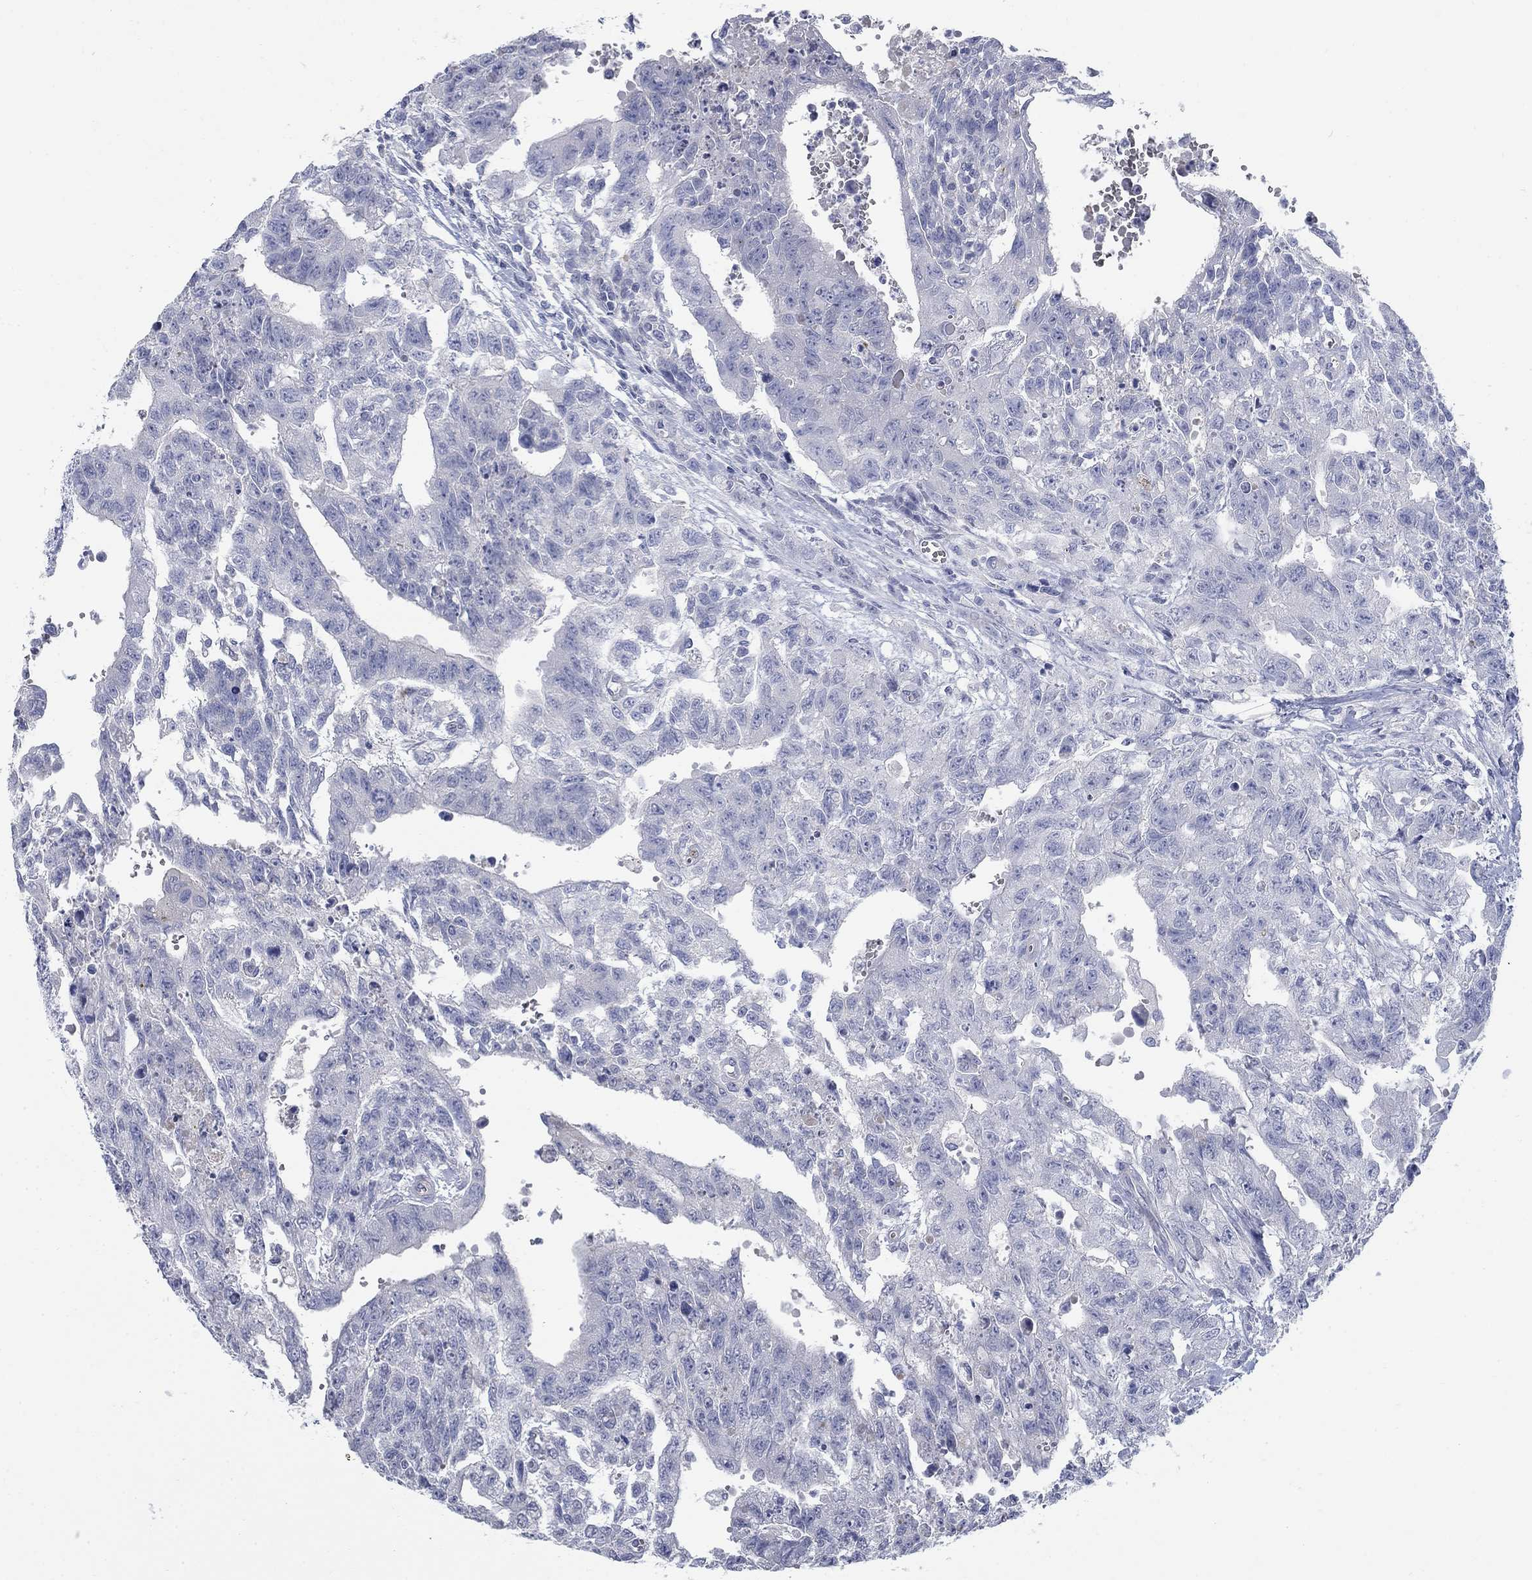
{"staining": {"intensity": "negative", "quantity": "none", "location": "none"}, "tissue": "testis cancer", "cell_type": "Tumor cells", "image_type": "cancer", "snomed": [{"axis": "morphology", "description": "Carcinoma, Embryonal, NOS"}, {"axis": "topography", "description": "Testis"}], "caption": "DAB (3,3'-diaminobenzidine) immunohistochemical staining of testis cancer shows no significant staining in tumor cells. Nuclei are stained in blue.", "gene": "DNER", "patient": {"sex": "male", "age": 24}}